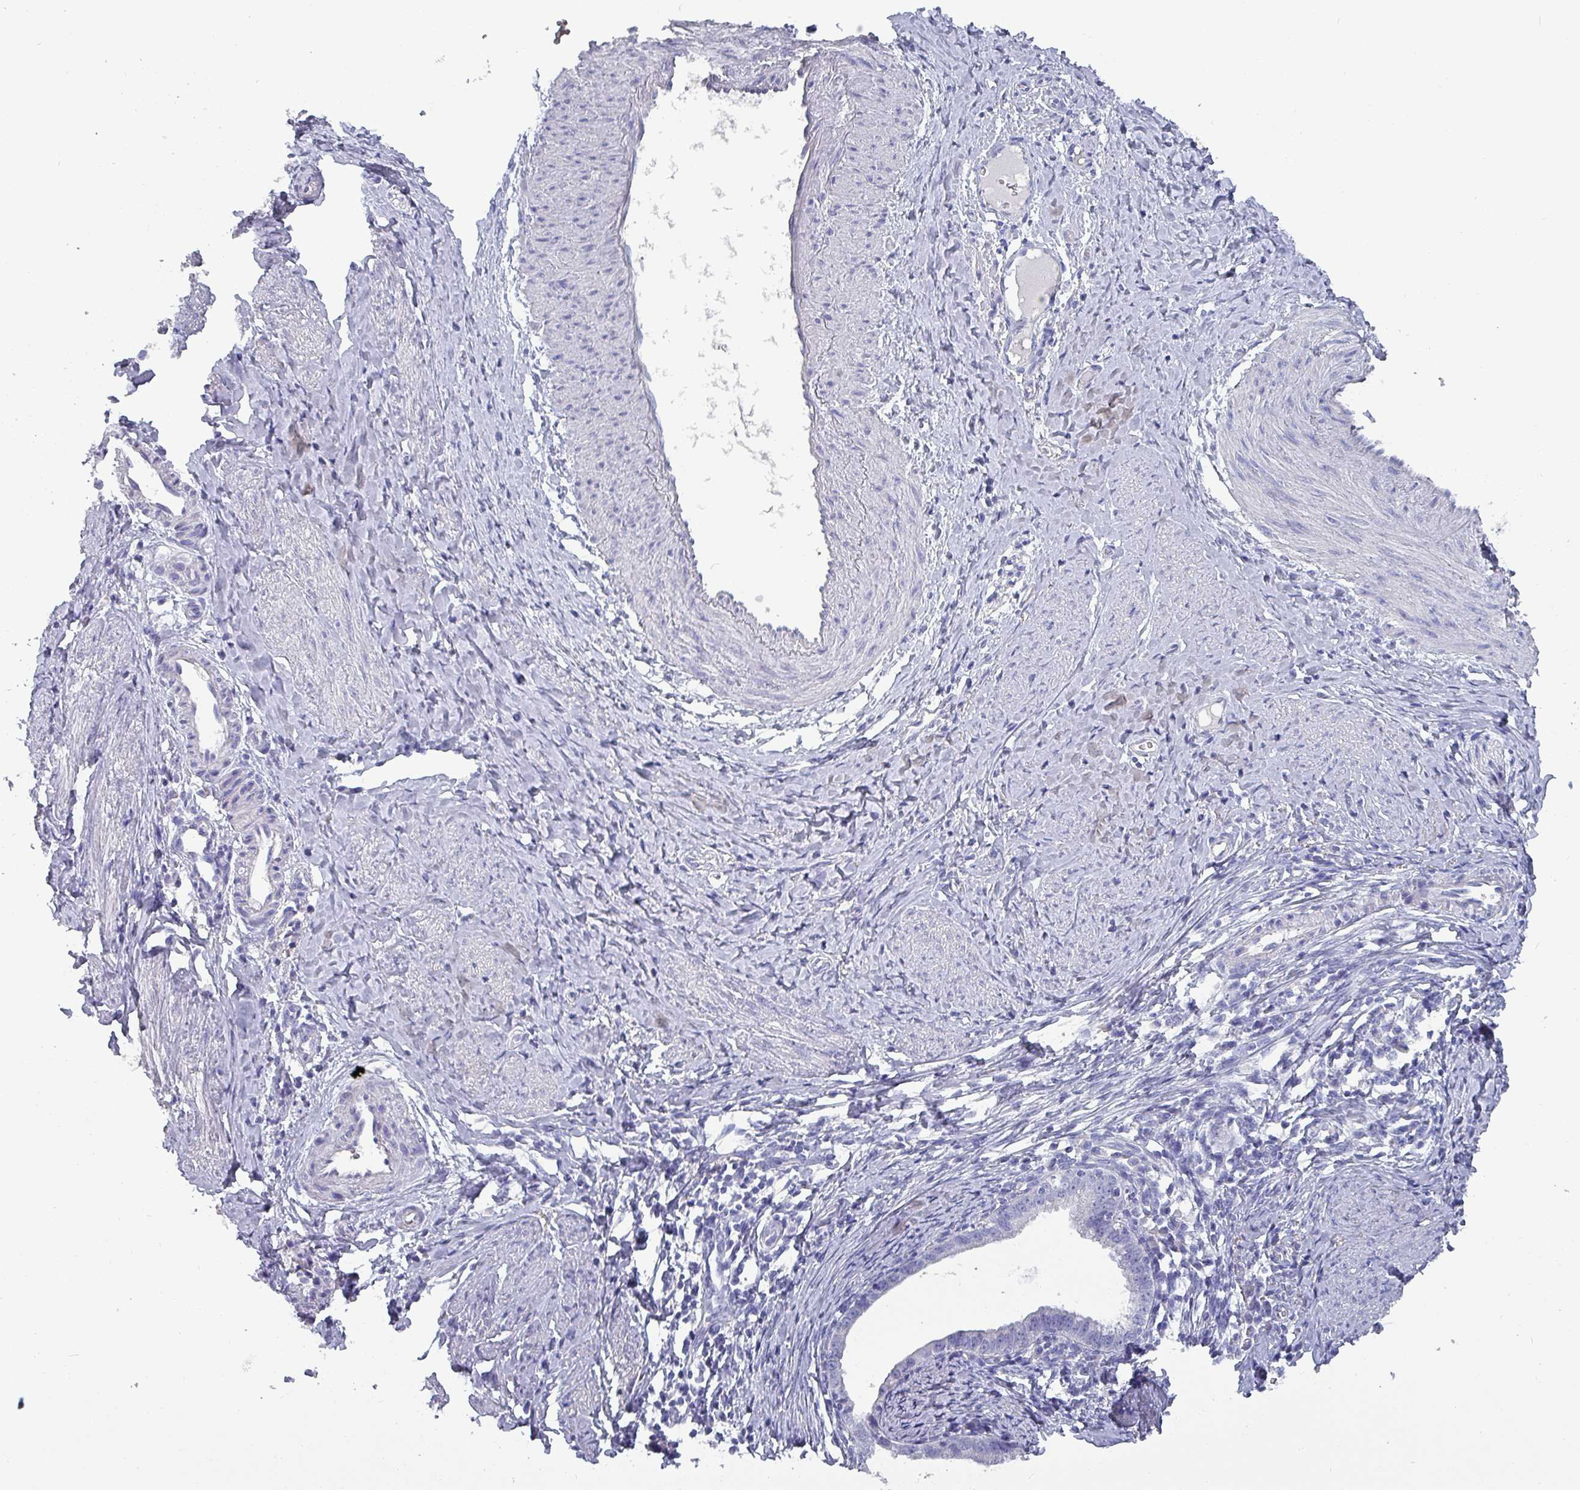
{"staining": {"intensity": "negative", "quantity": "none", "location": "none"}, "tissue": "cervical cancer", "cell_type": "Tumor cells", "image_type": "cancer", "snomed": [{"axis": "morphology", "description": "Adenocarcinoma, NOS"}, {"axis": "topography", "description": "Cervix"}], "caption": "This image is of adenocarcinoma (cervical) stained with immunohistochemistry (IHC) to label a protein in brown with the nuclei are counter-stained blue. There is no expression in tumor cells.", "gene": "INS-IGF2", "patient": {"sex": "female", "age": 36}}